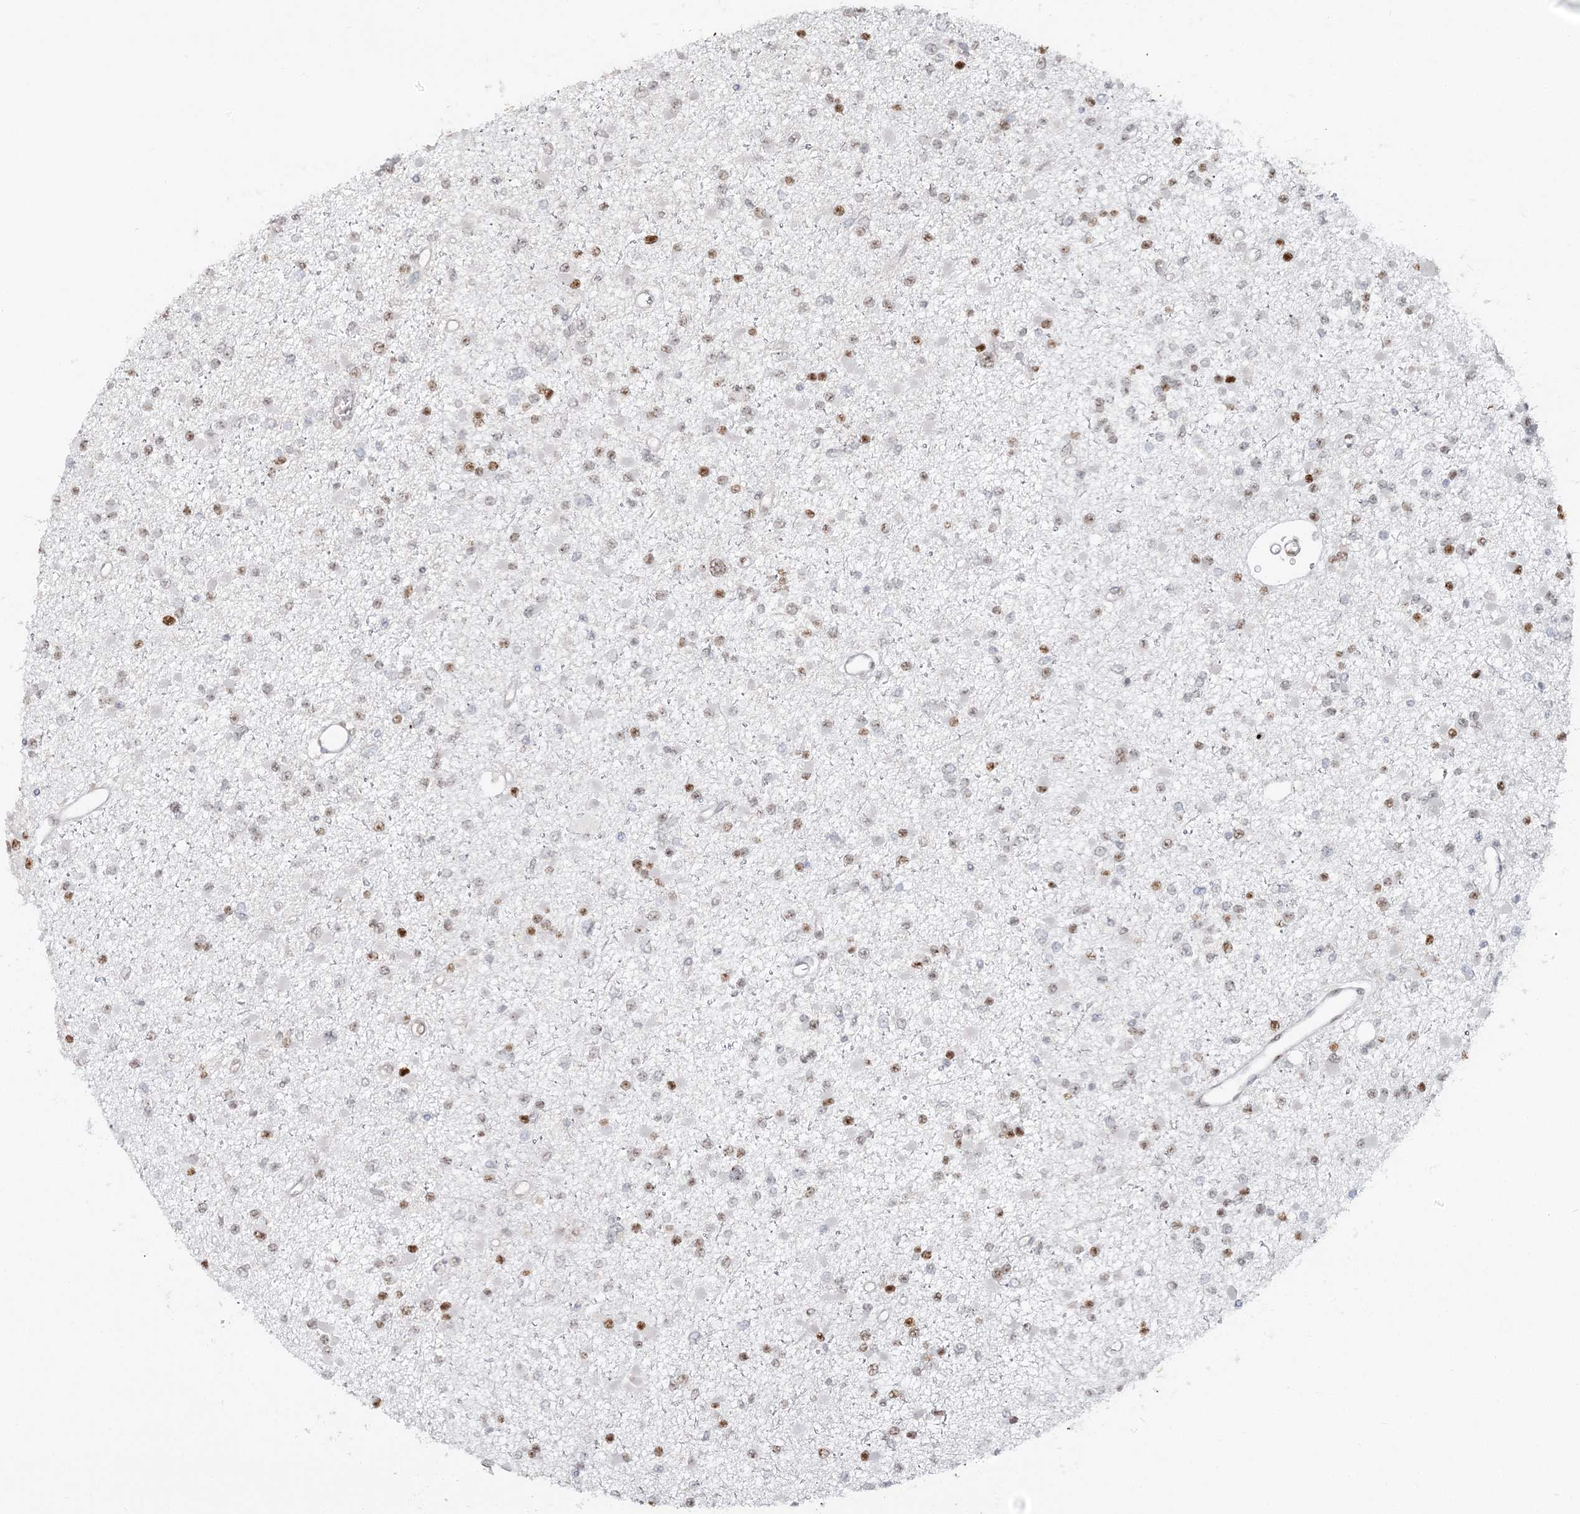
{"staining": {"intensity": "moderate", "quantity": "25%-75%", "location": "nuclear"}, "tissue": "glioma", "cell_type": "Tumor cells", "image_type": "cancer", "snomed": [{"axis": "morphology", "description": "Glioma, malignant, Low grade"}, {"axis": "topography", "description": "Brain"}], "caption": "Human glioma stained for a protein (brown) demonstrates moderate nuclear positive expression in about 25%-75% of tumor cells.", "gene": "SUMO2", "patient": {"sex": "female", "age": 22}}